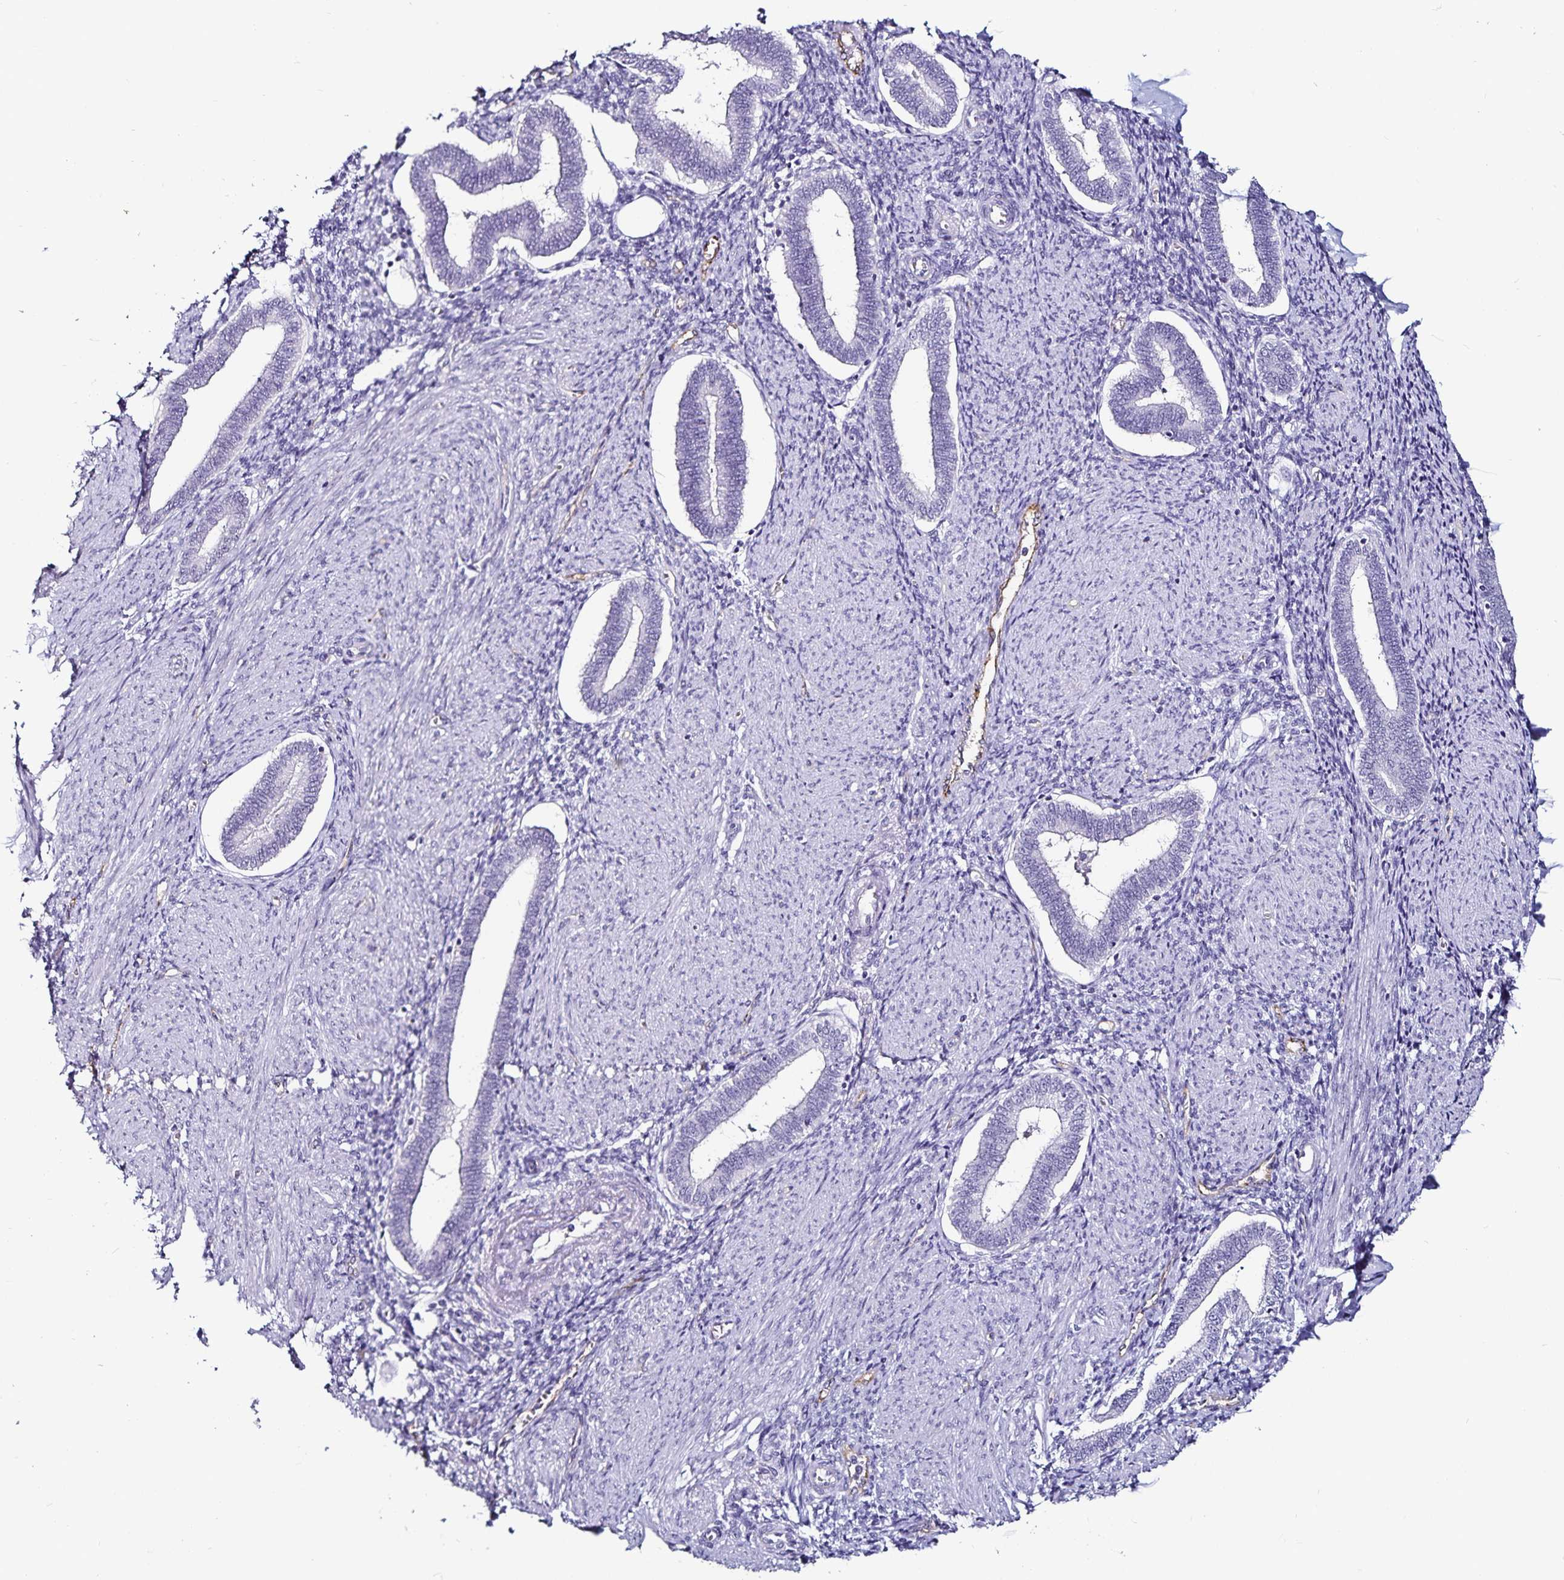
{"staining": {"intensity": "negative", "quantity": "none", "location": "none"}, "tissue": "endometrium", "cell_type": "Cells in endometrial stroma", "image_type": "normal", "snomed": [{"axis": "morphology", "description": "Normal tissue, NOS"}, {"axis": "topography", "description": "Endometrium"}], "caption": "High power microscopy photomicrograph of an IHC photomicrograph of benign endometrium, revealing no significant positivity in cells in endometrial stroma.", "gene": "TSPAN7", "patient": {"sex": "female", "age": 42}}